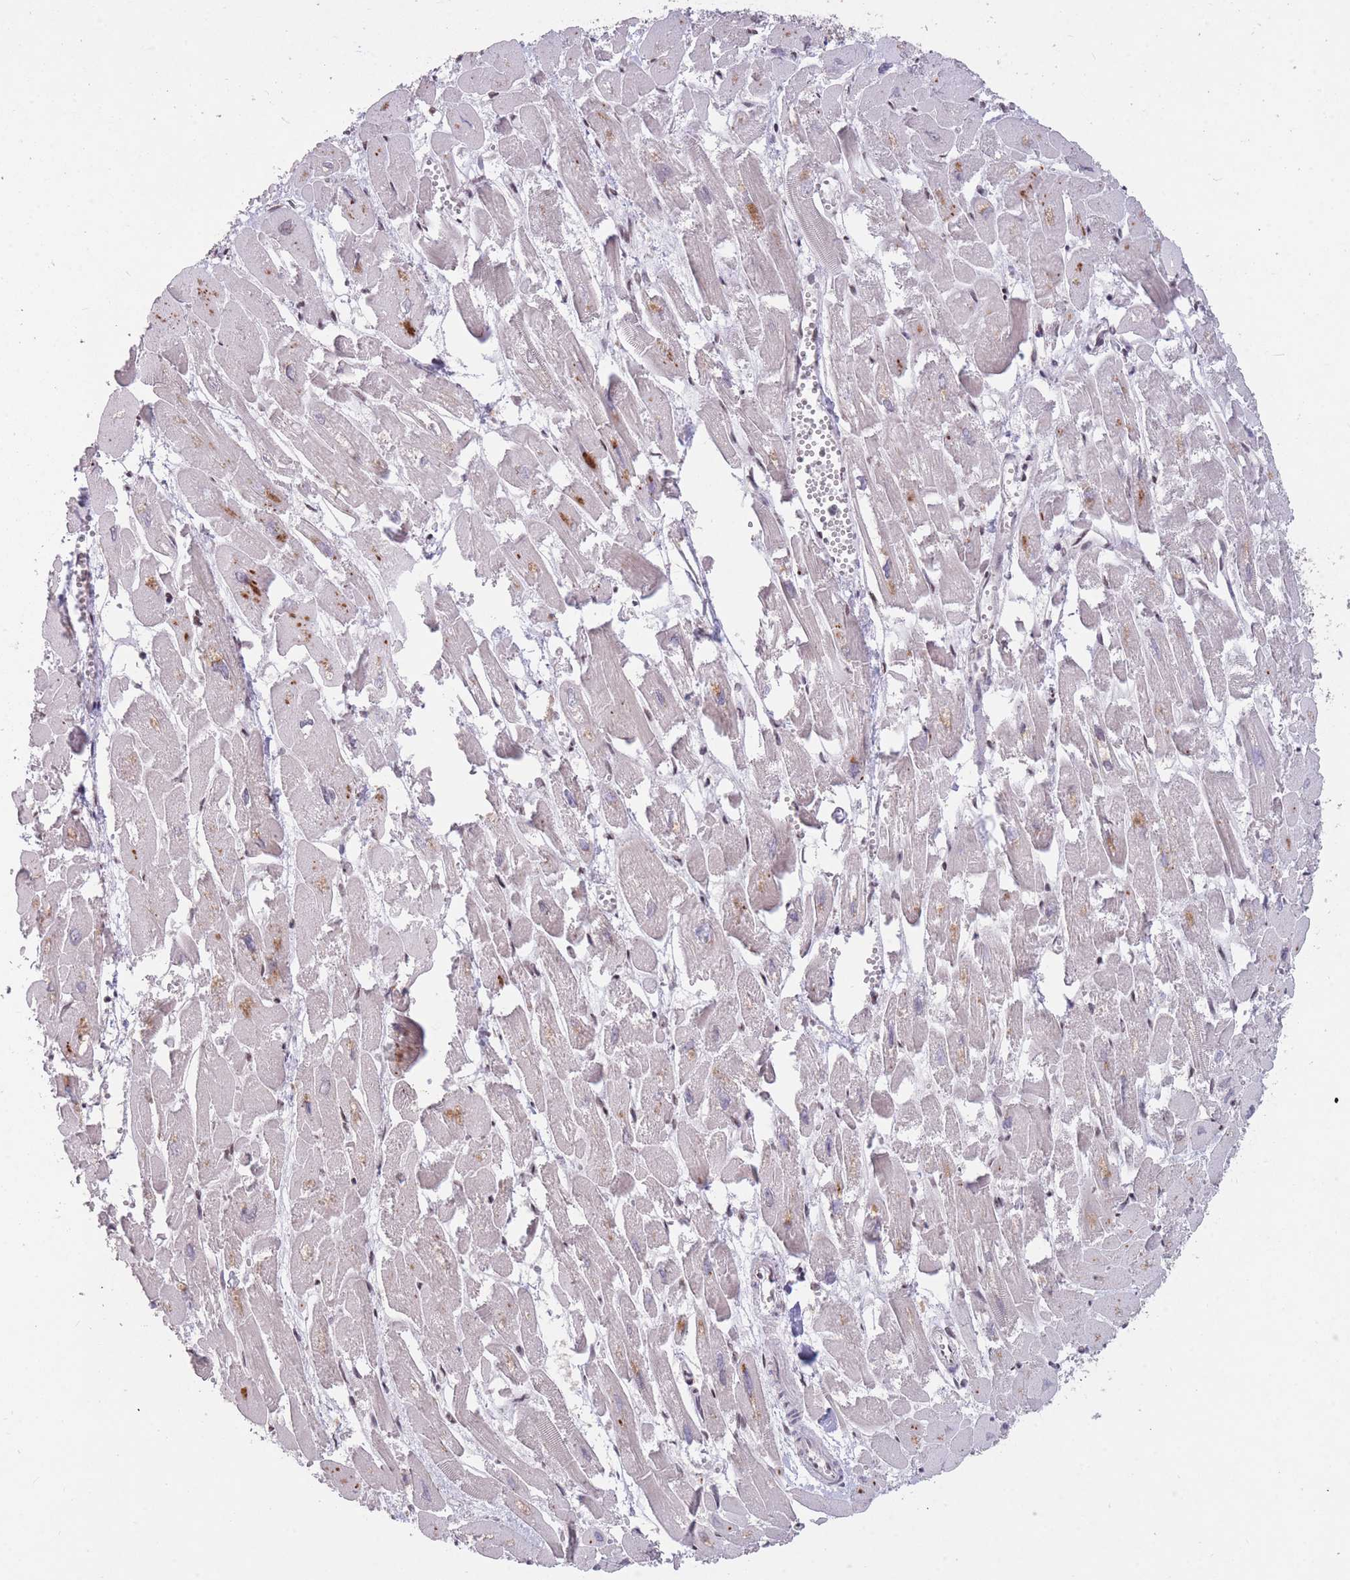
{"staining": {"intensity": "weak", "quantity": "<25%", "location": "cytoplasmic/membranous"}, "tissue": "heart muscle", "cell_type": "Cardiomyocytes", "image_type": "normal", "snomed": [{"axis": "morphology", "description": "Normal tissue, NOS"}, {"axis": "topography", "description": "Heart"}], "caption": "This is a micrograph of IHC staining of benign heart muscle, which shows no staining in cardiomyocytes.", "gene": "HNRNPUL1", "patient": {"sex": "male", "age": 54}}